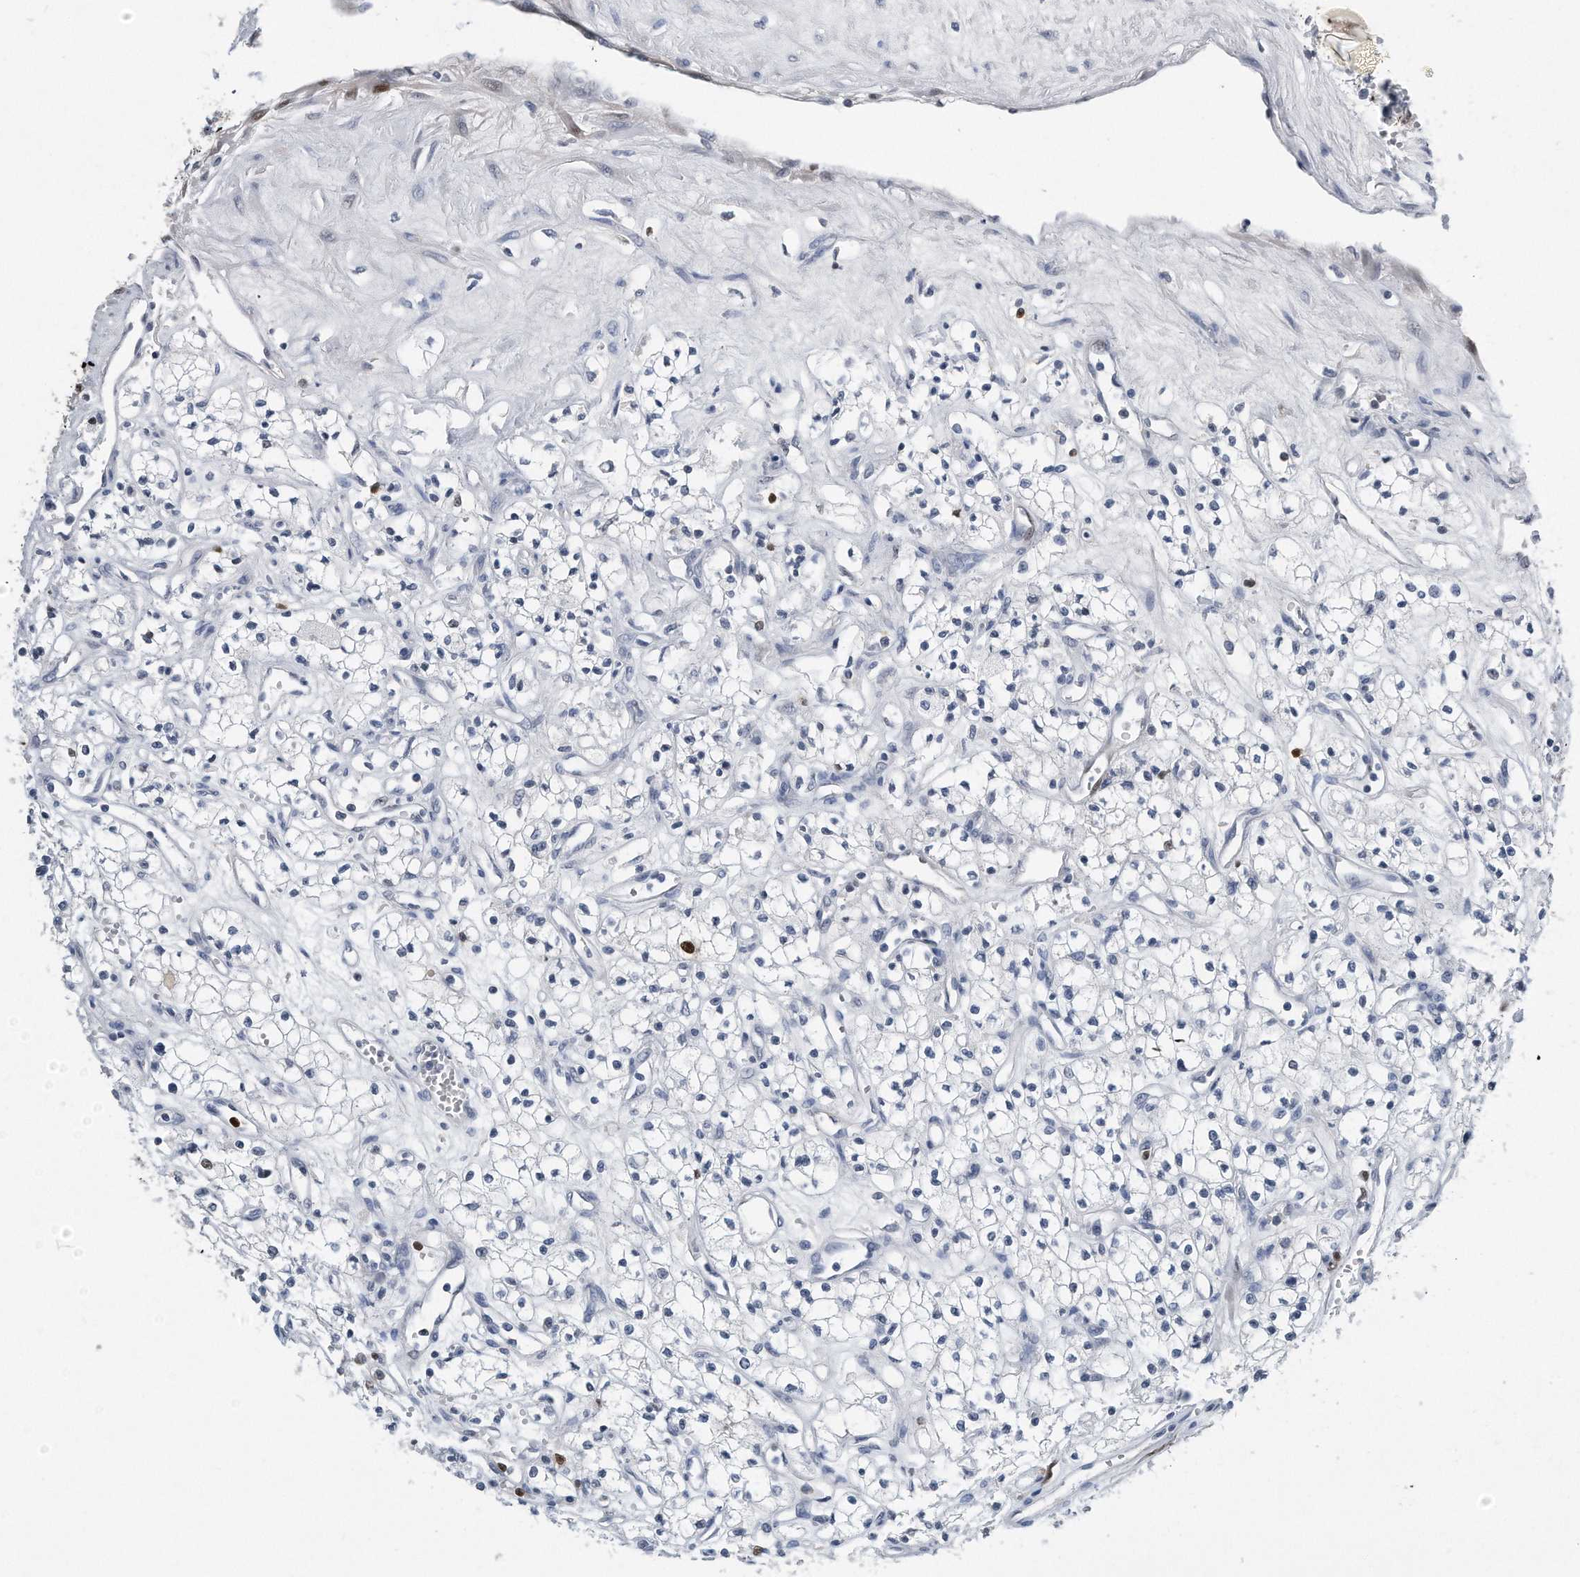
{"staining": {"intensity": "moderate", "quantity": "<25%", "location": "nuclear"}, "tissue": "renal cancer", "cell_type": "Tumor cells", "image_type": "cancer", "snomed": [{"axis": "morphology", "description": "Adenocarcinoma, NOS"}, {"axis": "topography", "description": "Kidney"}], "caption": "Renal cancer (adenocarcinoma) tissue exhibits moderate nuclear positivity in about <25% of tumor cells, visualized by immunohistochemistry.", "gene": "PCNA", "patient": {"sex": "male", "age": 59}}